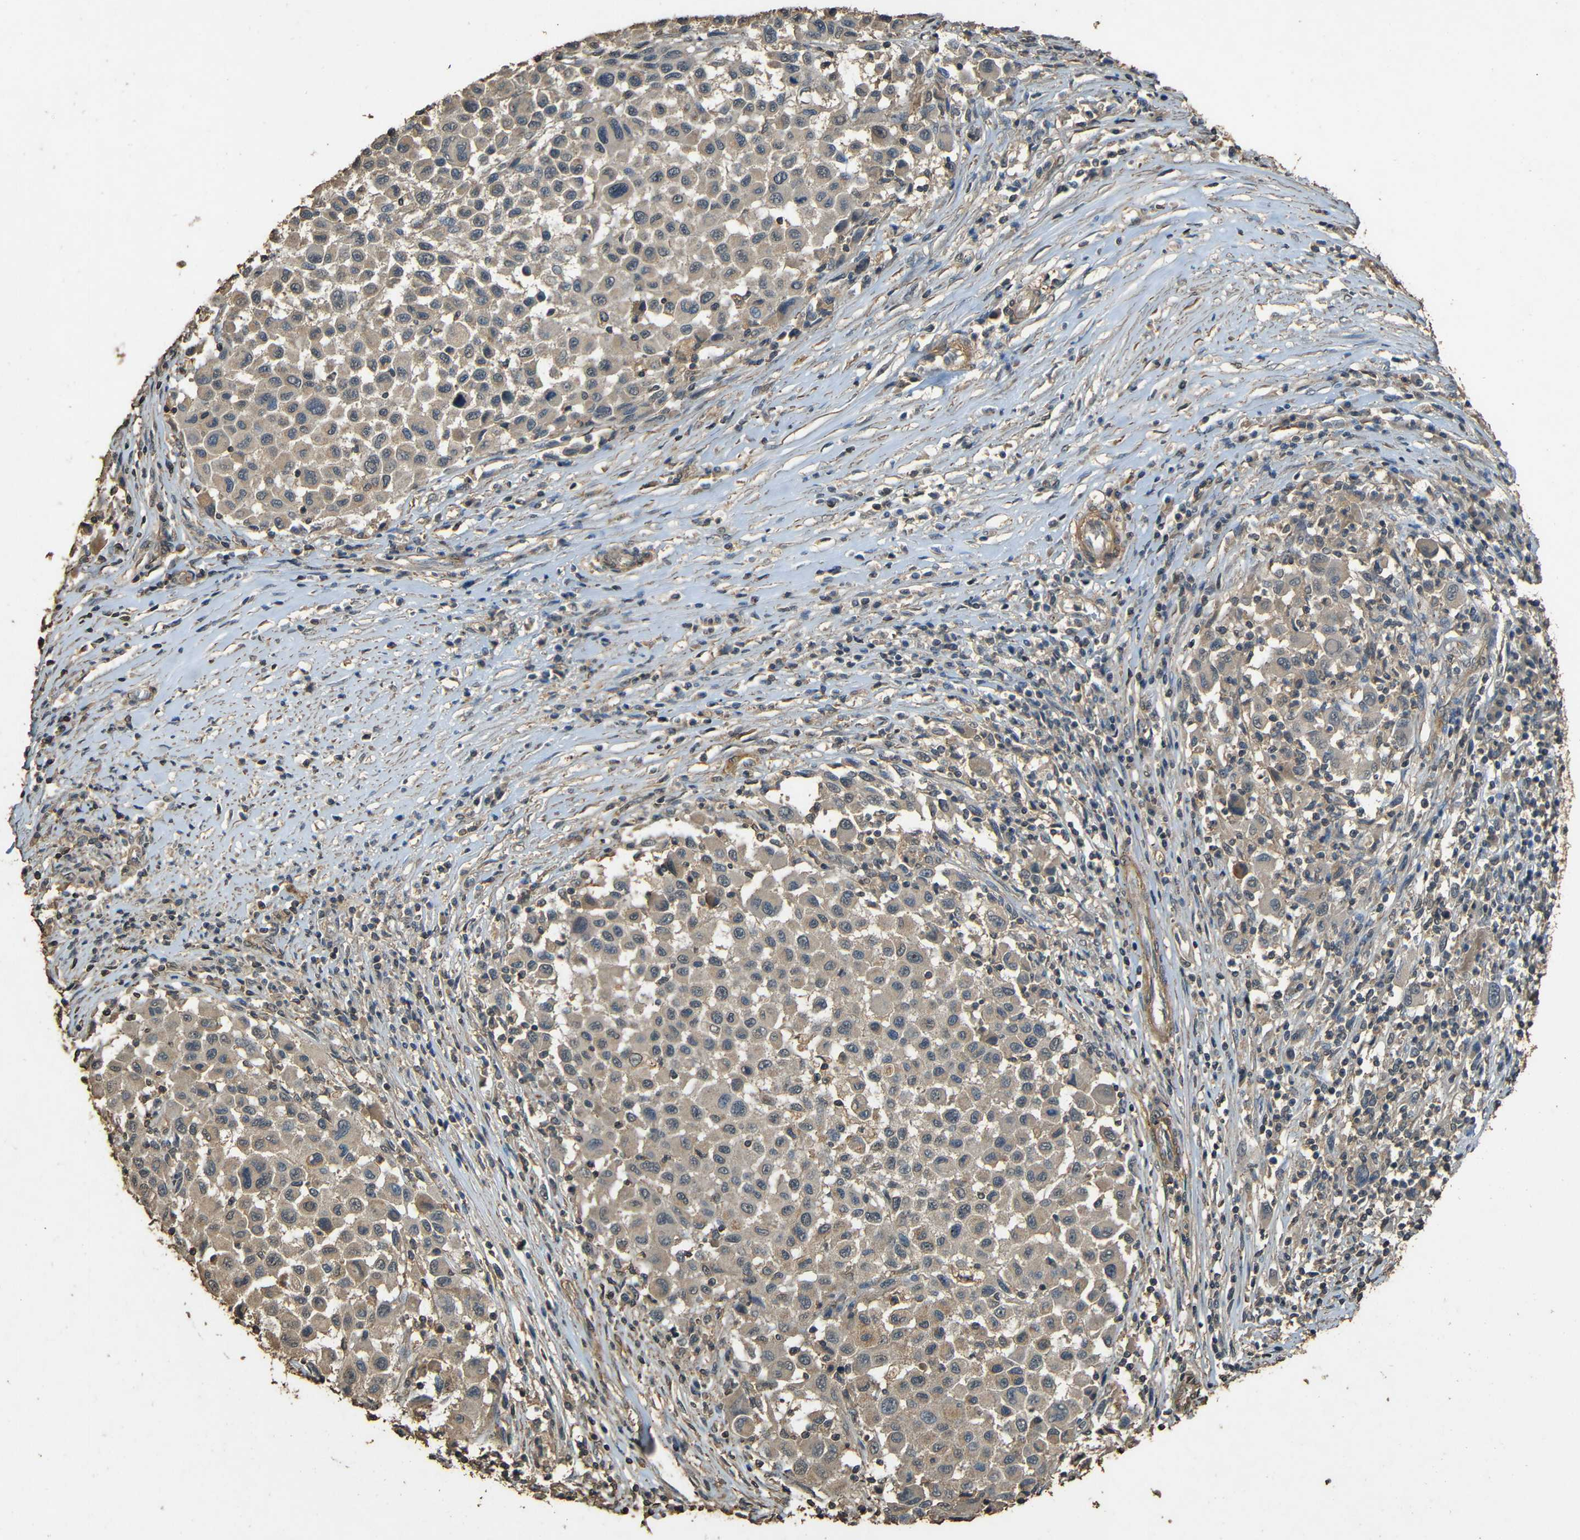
{"staining": {"intensity": "weak", "quantity": "25%-75%", "location": "cytoplasmic/membranous"}, "tissue": "melanoma", "cell_type": "Tumor cells", "image_type": "cancer", "snomed": [{"axis": "morphology", "description": "Malignant melanoma, Metastatic site"}, {"axis": "topography", "description": "Lymph node"}], "caption": "The photomicrograph demonstrates staining of malignant melanoma (metastatic site), revealing weak cytoplasmic/membranous protein positivity (brown color) within tumor cells.", "gene": "PDE5A", "patient": {"sex": "male", "age": 61}}